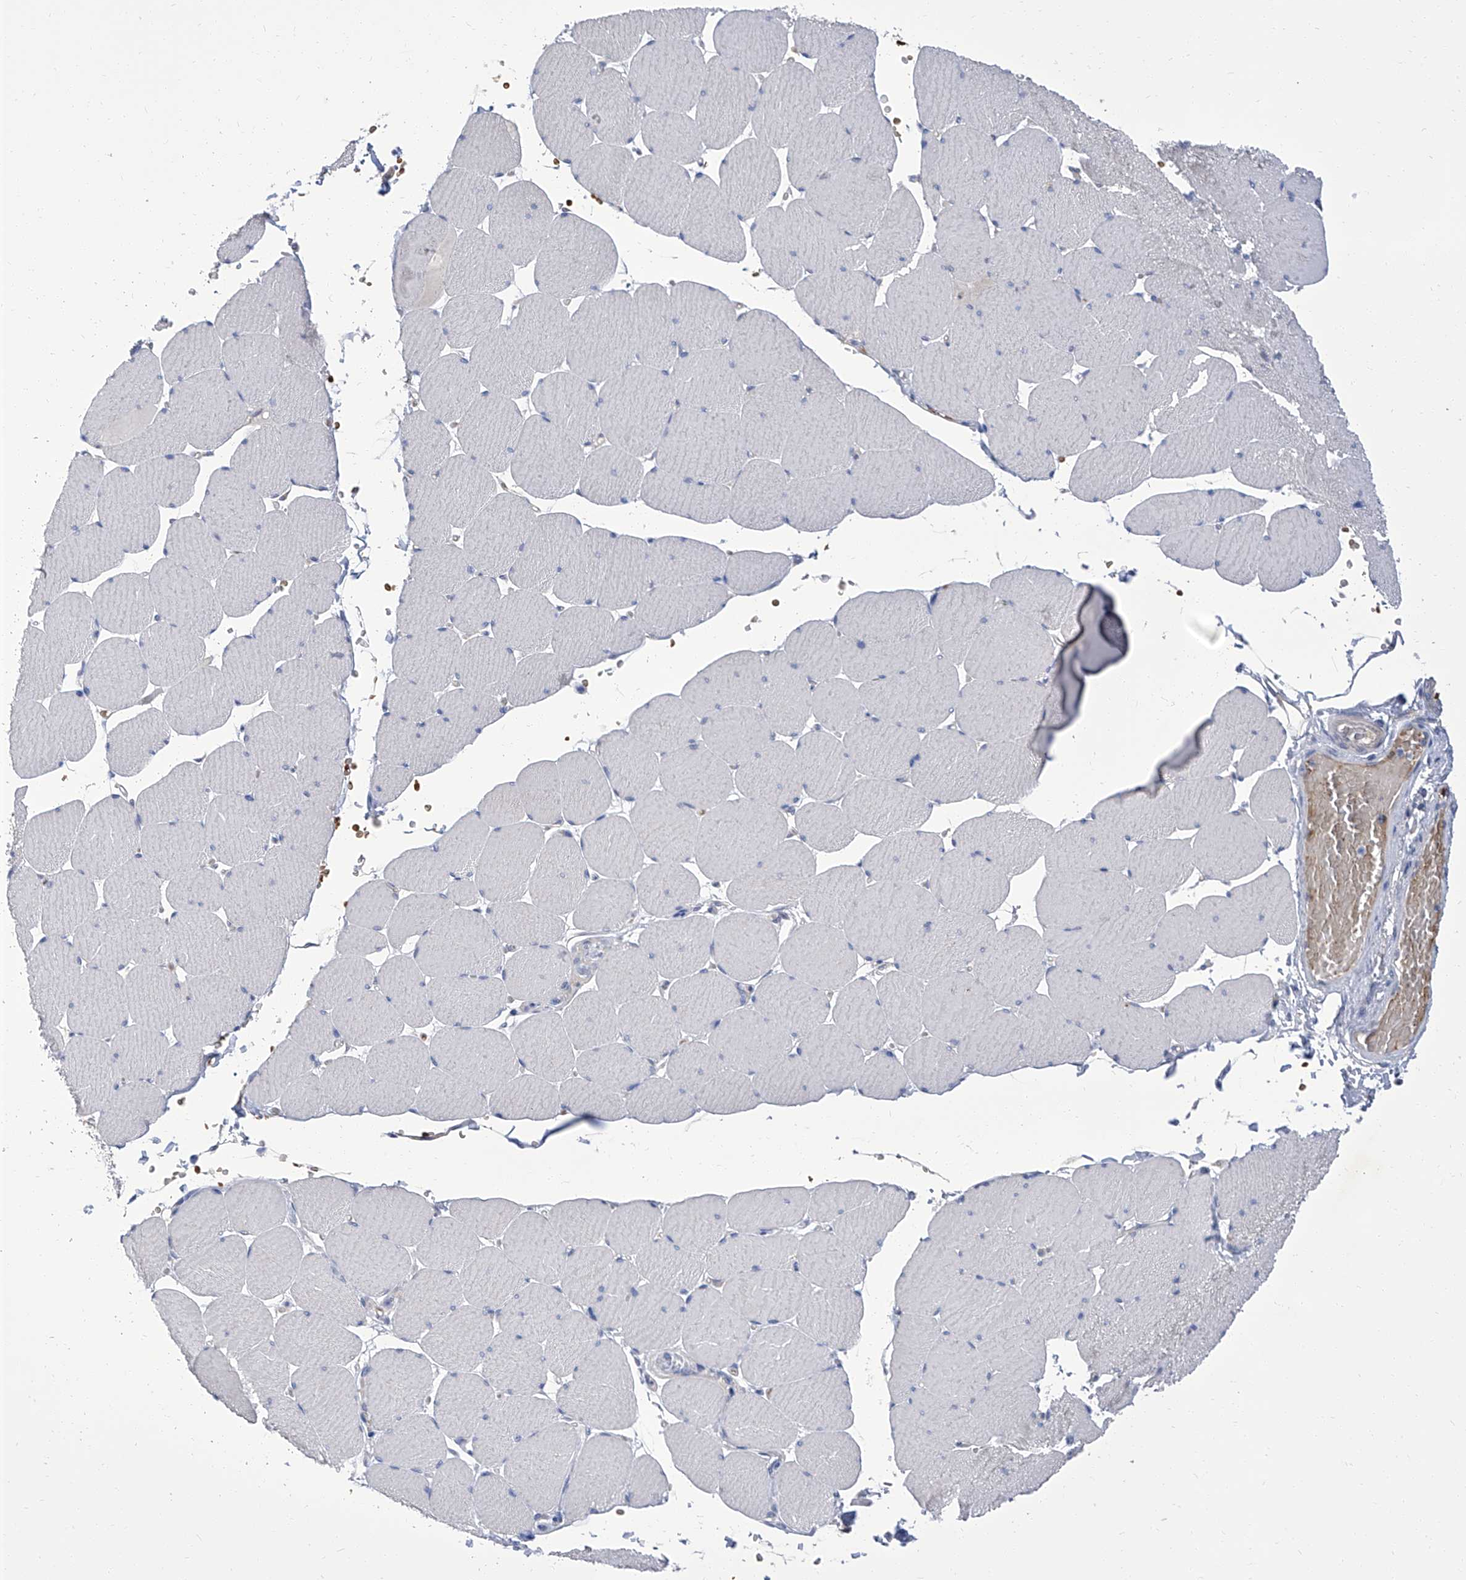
{"staining": {"intensity": "negative", "quantity": "none", "location": "none"}, "tissue": "skeletal muscle", "cell_type": "Myocytes", "image_type": "normal", "snomed": [{"axis": "morphology", "description": "Normal tissue, NOS"}, {"axis": "topography", "description": "Skeletal muscle"}, {"axis": "topography", "description": "Head-Neck"}], "caption": "IHC micrograph of benign skeletal muscle: skeletal muscle stained with DAB (3,3'-diaminobenzidine) displays no significant protein positivity in myocytes. (DAB immunohistochemistry with hematoxylin counter stain).", "gene": "PARD3", "patient": {"sex": "male", "age": 66}}